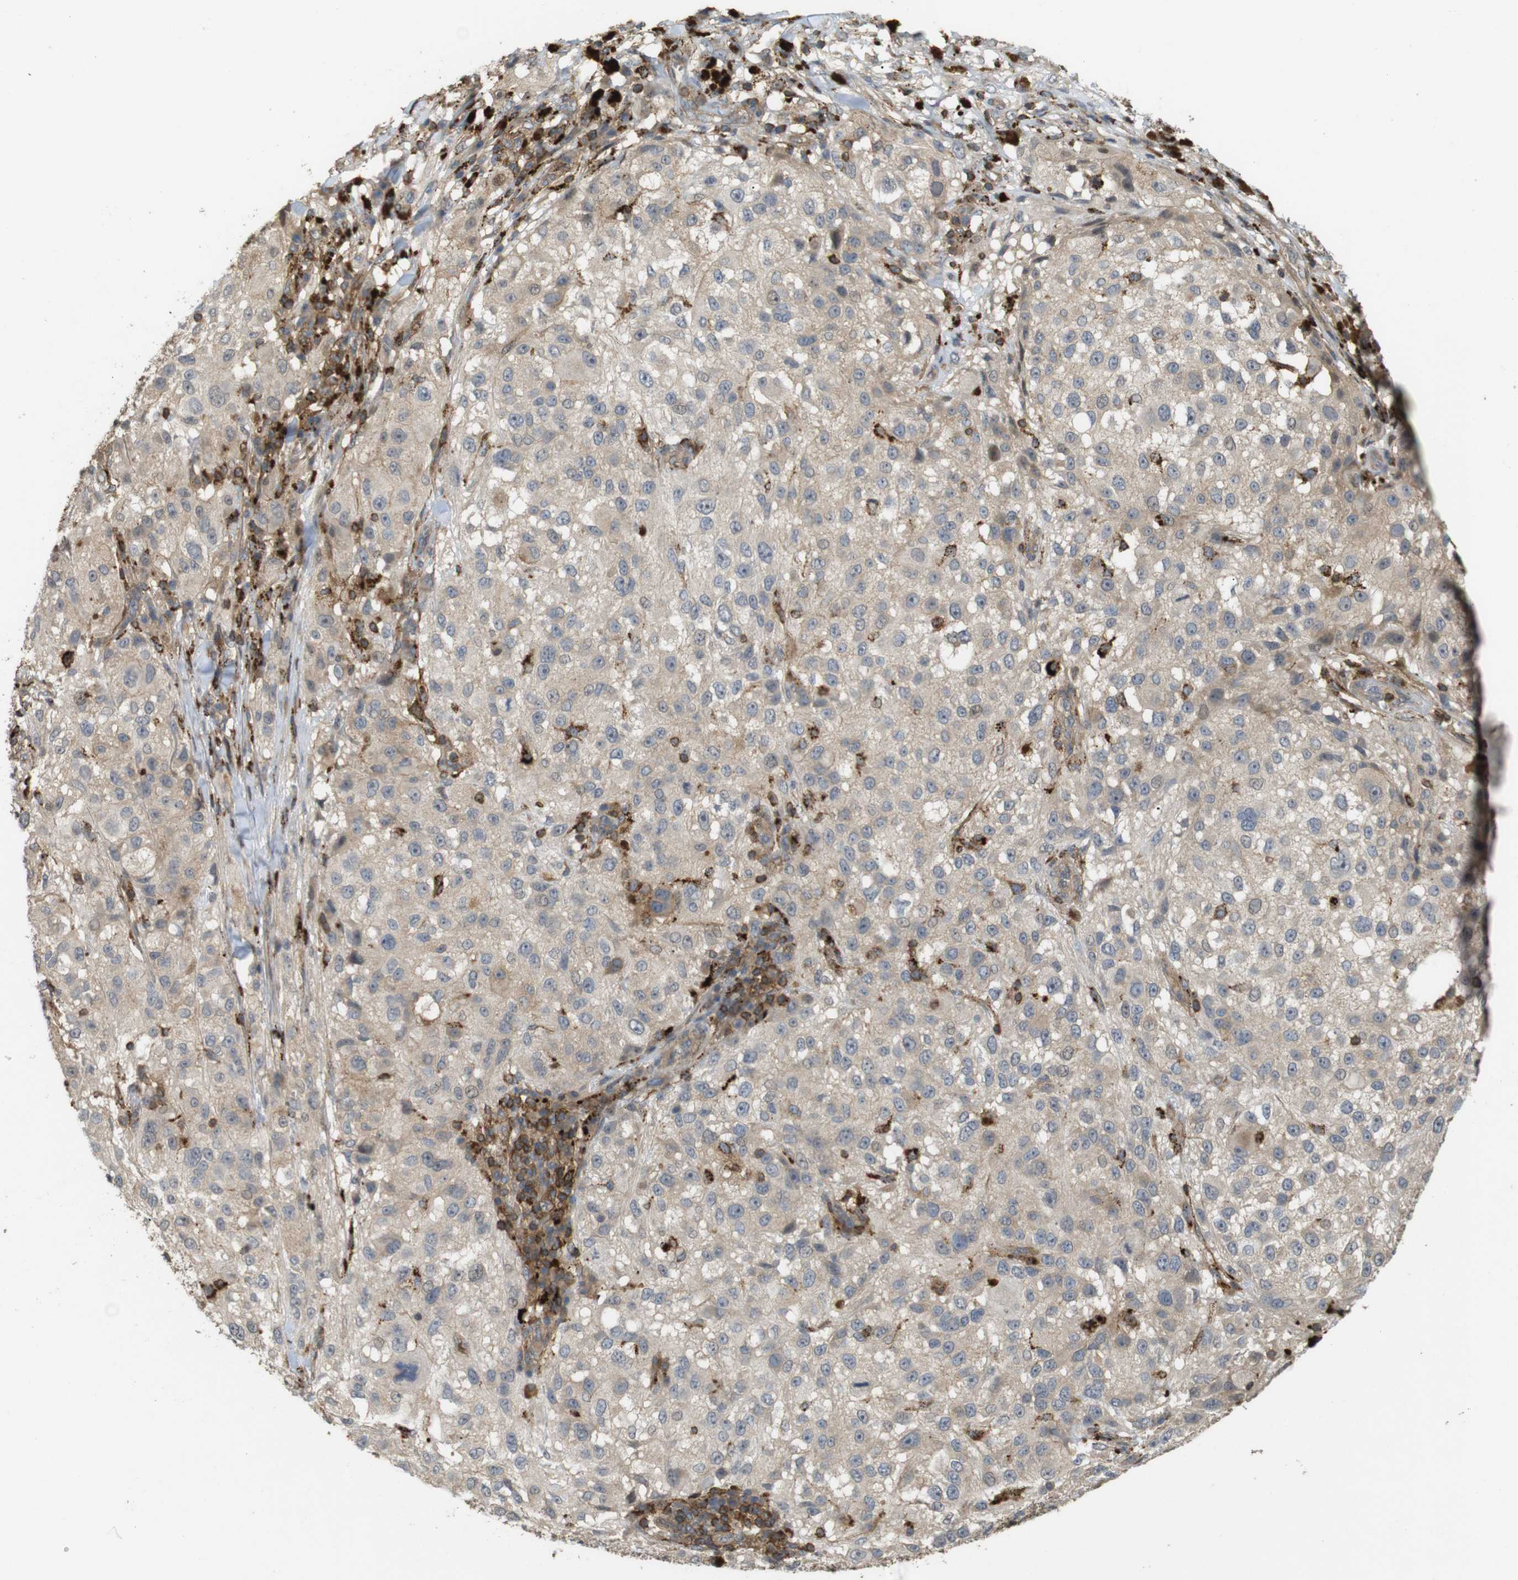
{"staining": {"intensity": "weak", "quantity": ">75%", "location": "cytoplasmic/membranous"}, "tissue": "melanoma", "cell_type": "Tumor cells", "image_type": "cancer", "snomed": [{"axis": "morphology", "description": "Necrosis, NOS"}, {"axis": "morphology", "description": "Malignant melanoma, NOS"}, {"axis": "topography", "description": "Skin"}], "caption": "Malignant melanoma stained with a brown dye displays weak cytoplasmic/membranous positive positivity in approximately >75% of tumor cells.", "gene": "KSR1", "patient": {"sex": "female", "age": 87}}